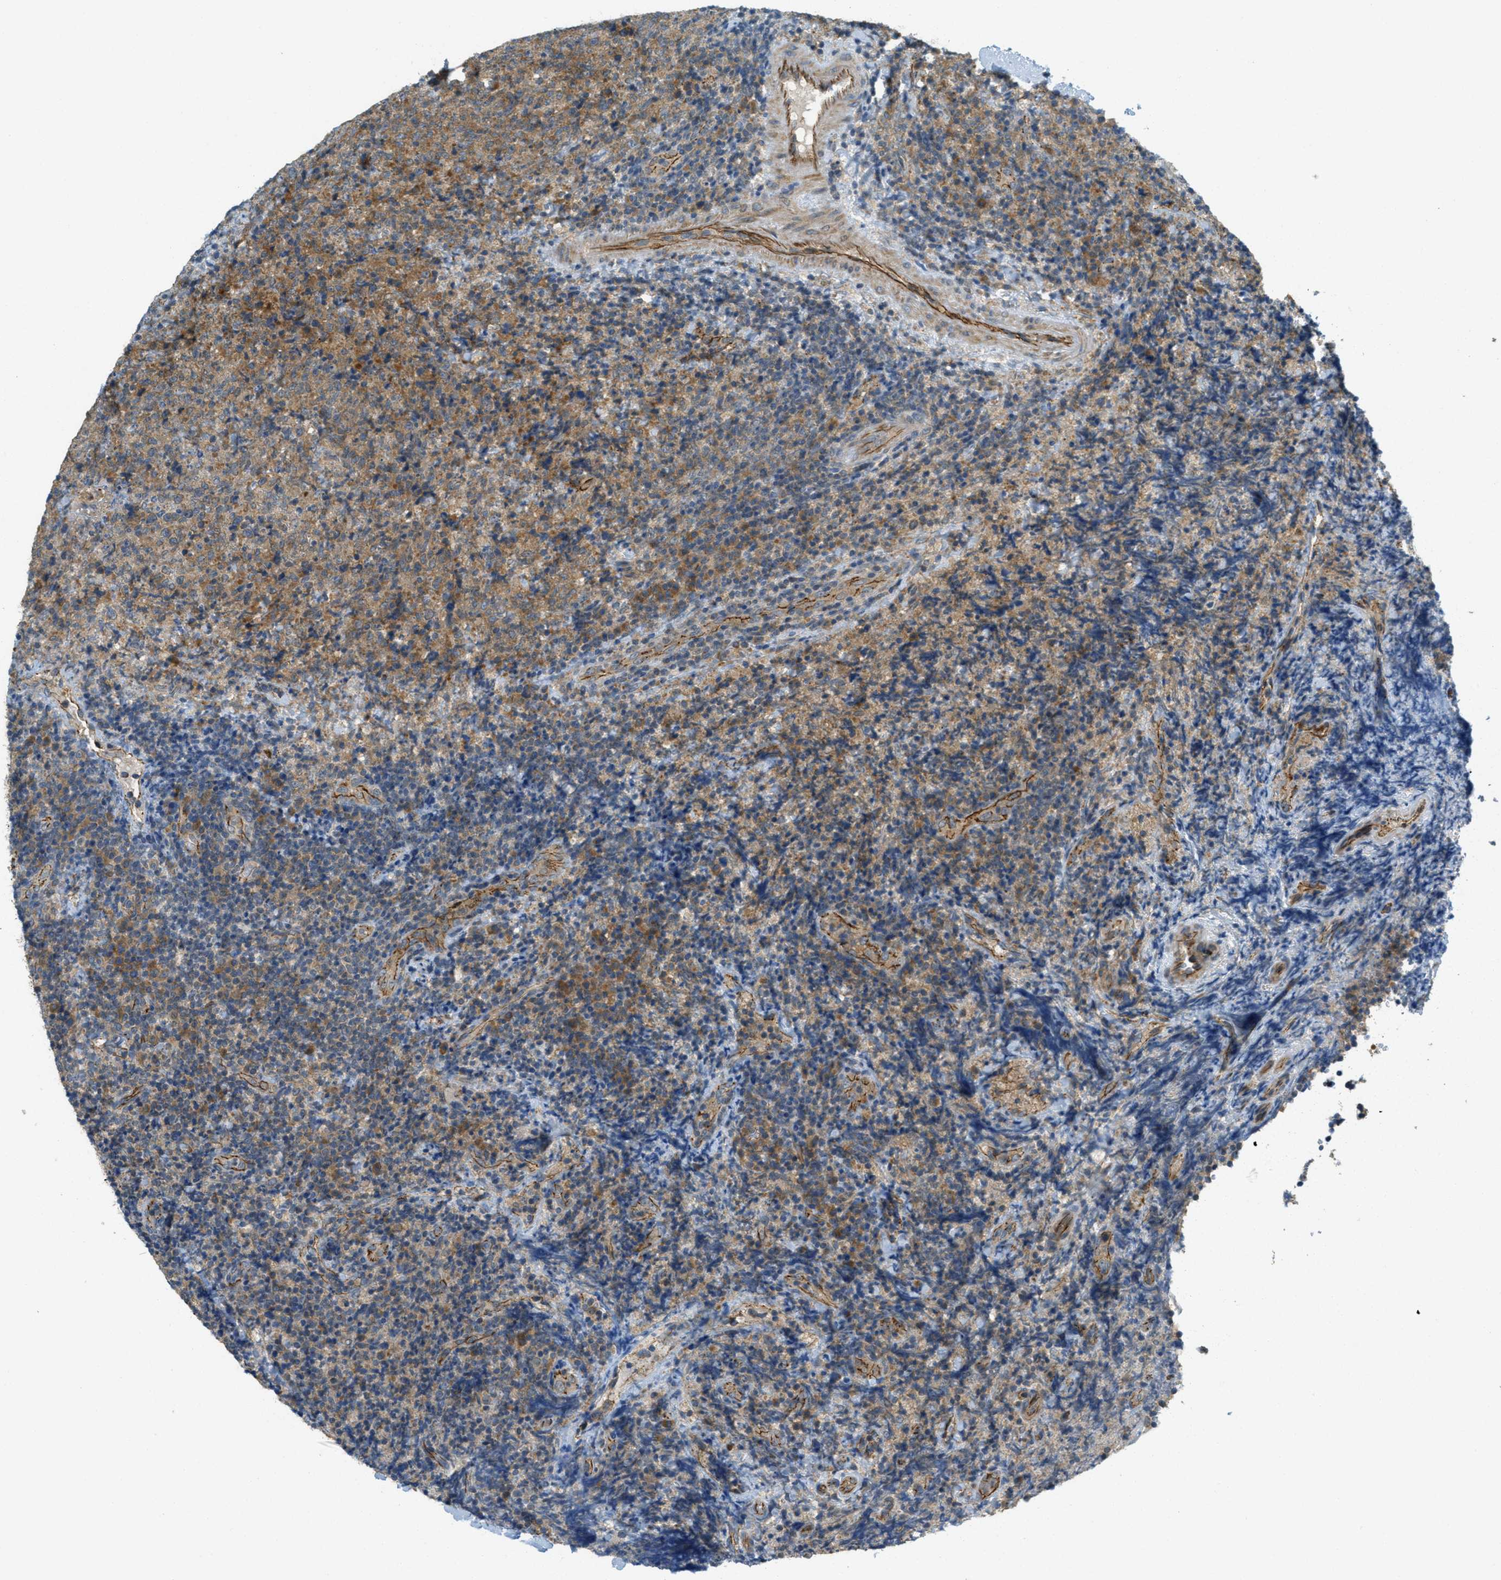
{"staining": {"intensity": "moderate", "quantity": ">75%", "location": "cytoplasmic/membranous"}, "tissue": "lymphoma", "cell_type": "Tumor cells", "image_type": "cancer", "snomed": [{"axis": "morphology", "description": "Malignant lymphoma, non-Hodgkin's type, High grade"}, {"axis": "topography", "description": "Tonsil"}], "caption": "DAB immunohistochemical staining of human lymphoma reveals moderate cytoplasmic/membranous protein positivity in approximately >75% of tumor cells. The staining is performed using DAB brown chromogen to label protein expression. The nuclei are counter-stained blue using hematoxylin.", "gene": "JCAD", "patient": {"sex": "female", "age": 36}}